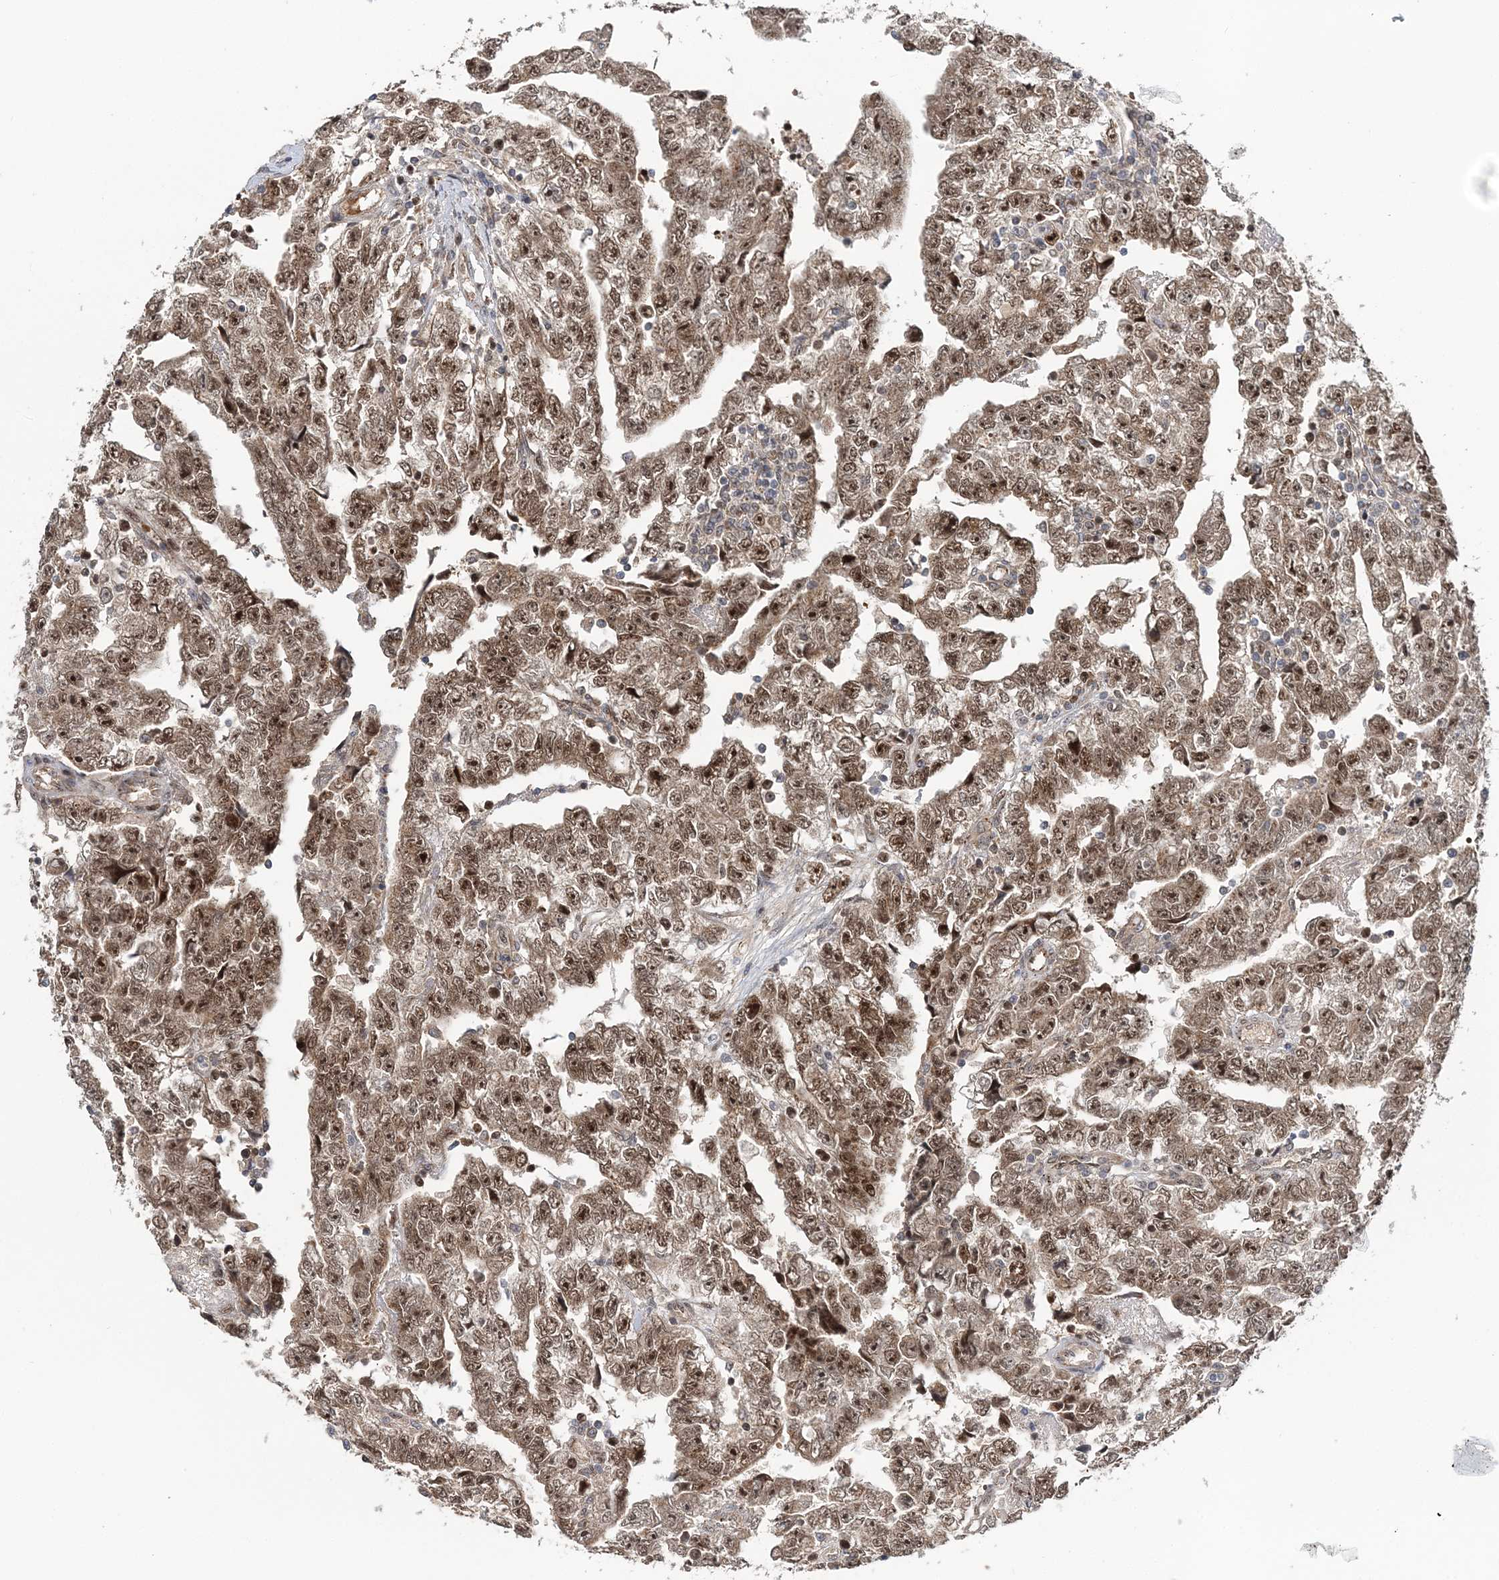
{"staining": {"intensity": "moderate", "quantity": ">75%", "location": "cytoplasmic/membranous,nuclear"}, "tissue": "testis cancer", "cell_type": "Tumor cells", "image_type": "cancer", "snomed": [{"axis": "morphology", "description": "Carcinoma, Embryonal, NOS"}, {"axis": "topography", "description": "Testis"}], "caption": "IHC staining of testis embryonal carcinoma, which exhibits medium levels of moderate cytoplasmic/membranous and nuclear positivity in about >75% of tumor cells indicating moderate cytoplasmic/membranous and nuclear protein expression. The staining was performed using DAB (brown) for protein detection and nuclei were counterstained in hematoxylin (blue).", "gene": "KIF4A", "patient": {"sex": "male", "age": 25}}